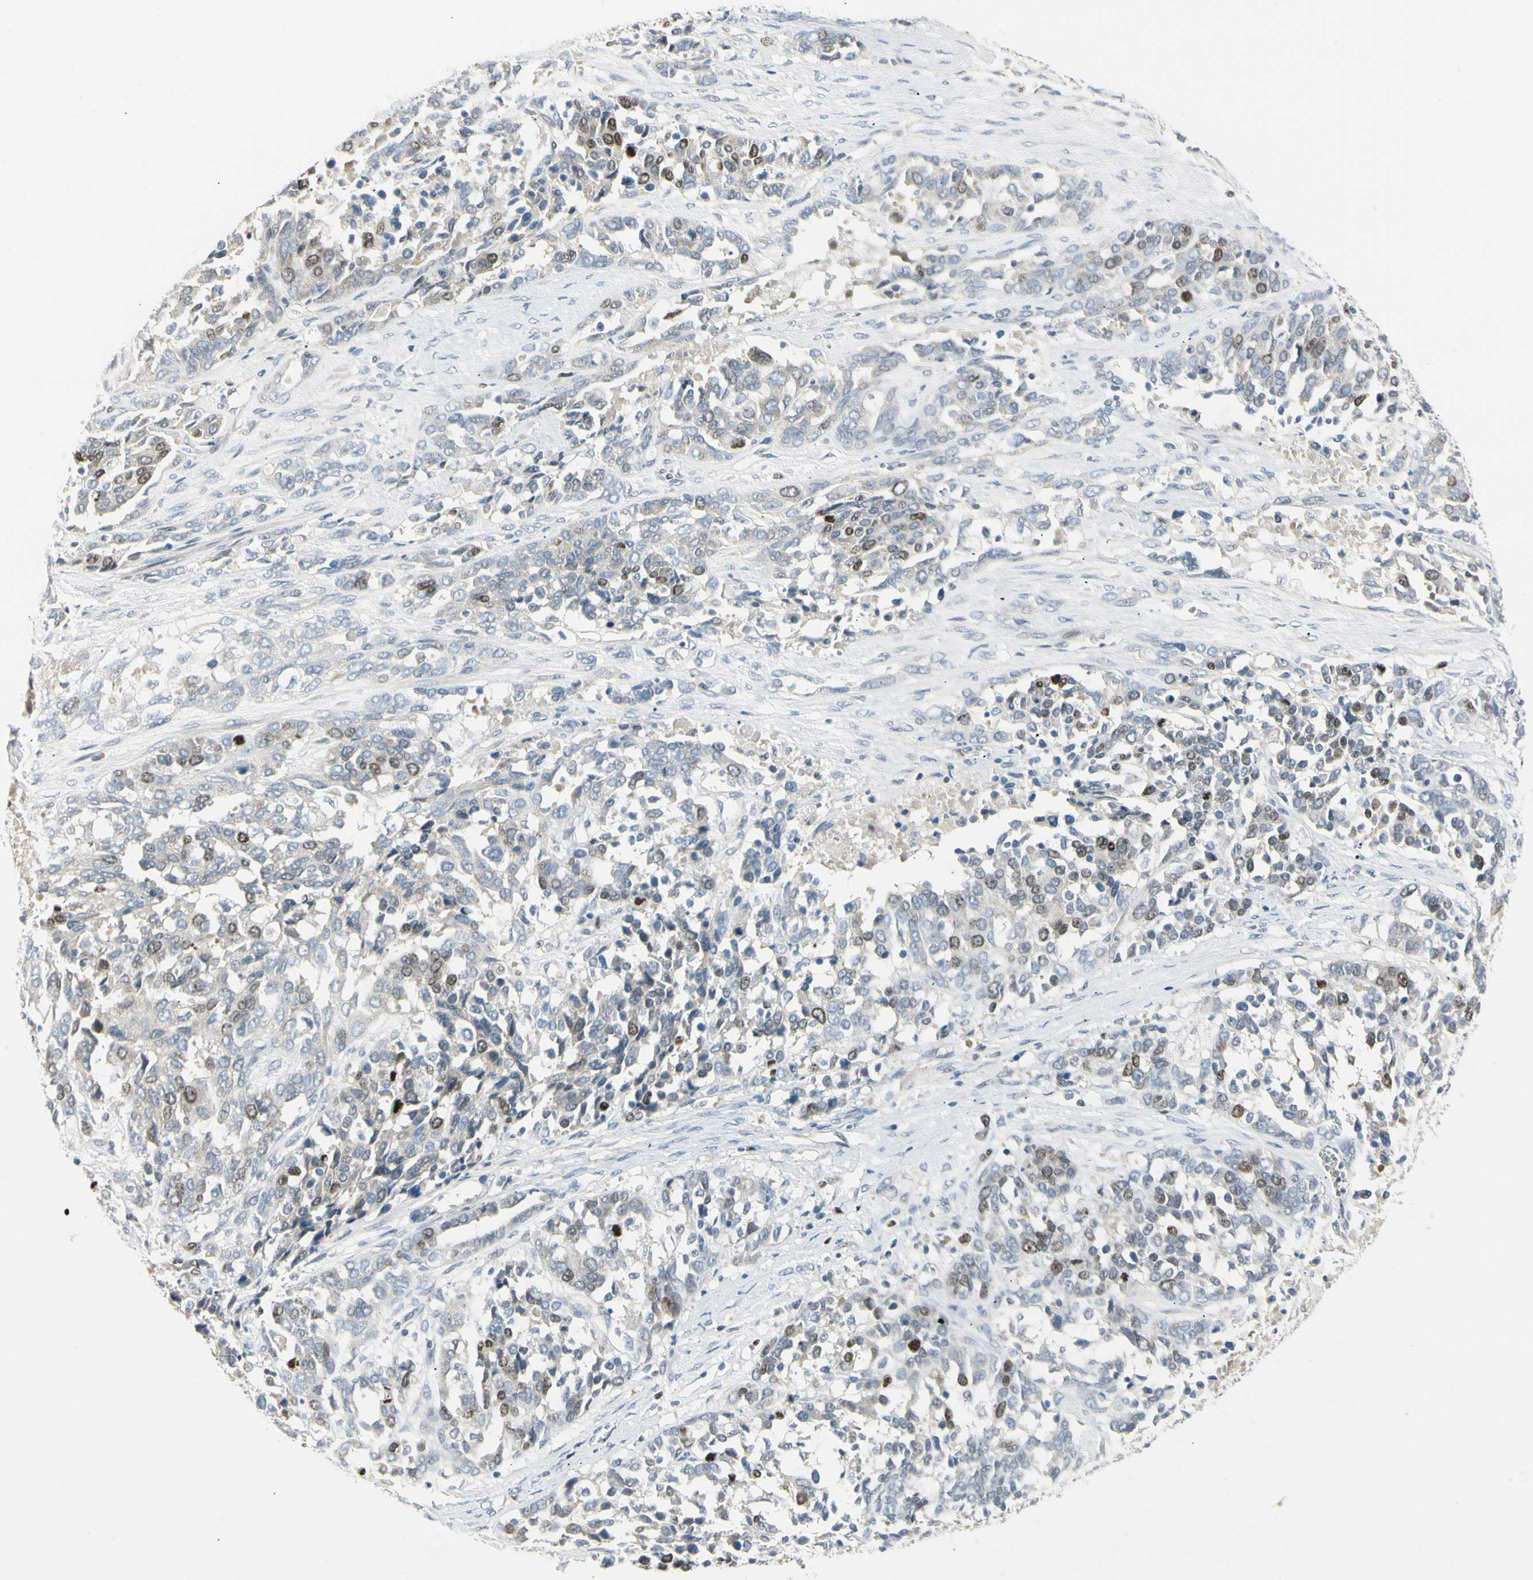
{"staining": {"intensity": "moderate", "quantity": "<25%", "location": "nuclear"}, "tissue": "ovarian cancer", "cell_type": "Tumor cells", "image_type": "cancer", "snomed": [{"axis": "morphology", "description": "Cystadenocarcinoma, serous, NOS"}, {"axis": "topography", "description": "Ovary"}], "caption": "There is low levels of moderate nuclear staining in tumor cells of ovarian cancer, as demonstrated by immunohistochemical staining (brown color).", "gene": "PITX1", "patient": {"sex": "female", "age": 44}}